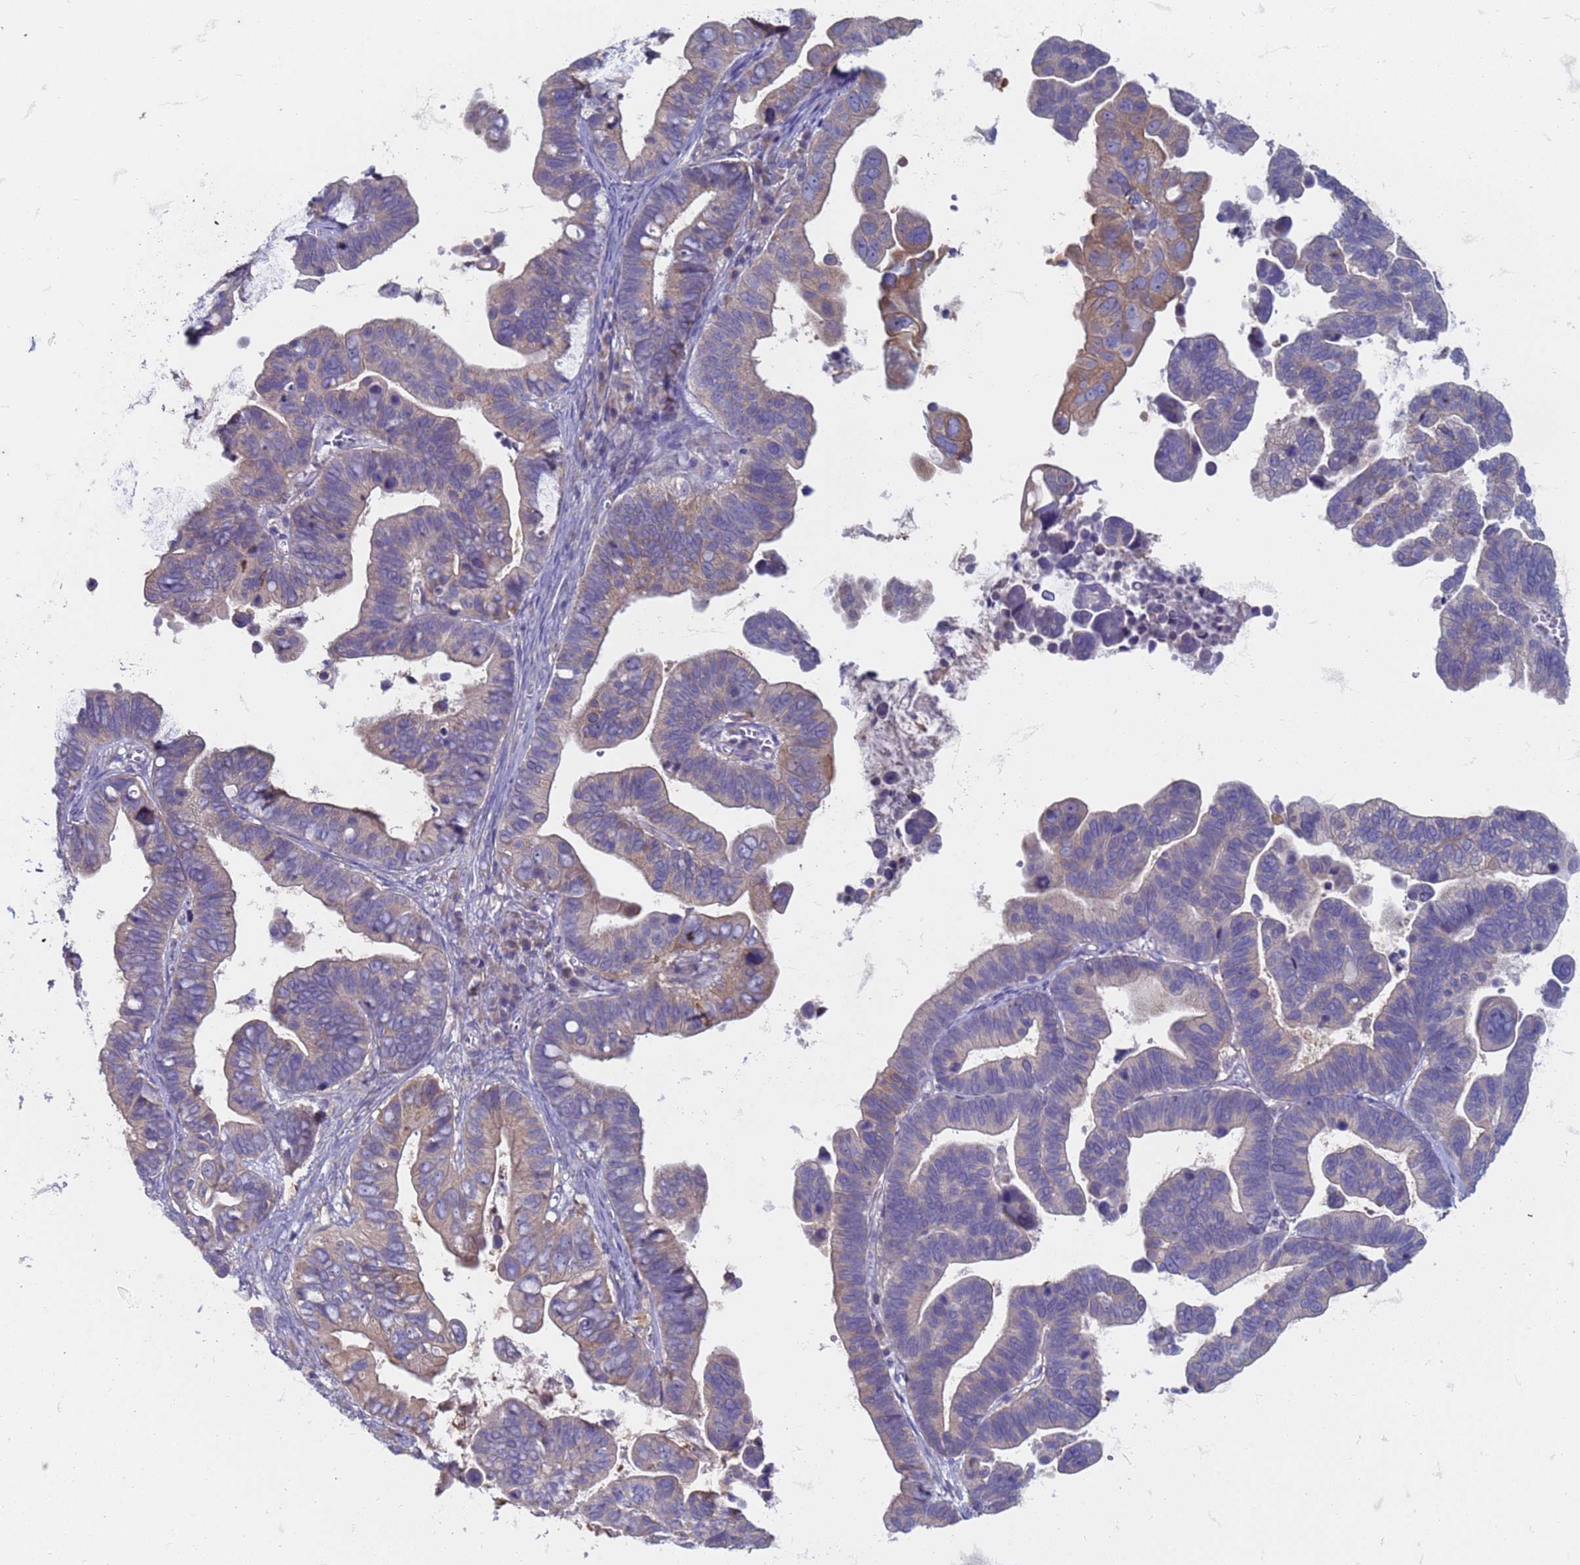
{"staining": {"intensity": "weak", "quantity": "<25%", "location": "cytoplasmic/membranous"}, "tissue": "ovarian cancer", "cell_type": "Tumor cells", "image_type": "cancer", "snomed": [{"axis": "morphology", "description": "Cystadenocarcinoma, serous, NOS"}, {"axis": "topography", "description": "Ovary"}], "caption": "Immunohistochemical staining of human ovarian cancer exhibits no significant expression in tumor cells.", "gene": "SUCO", "patient": {"sex": "female", "age": 56}}